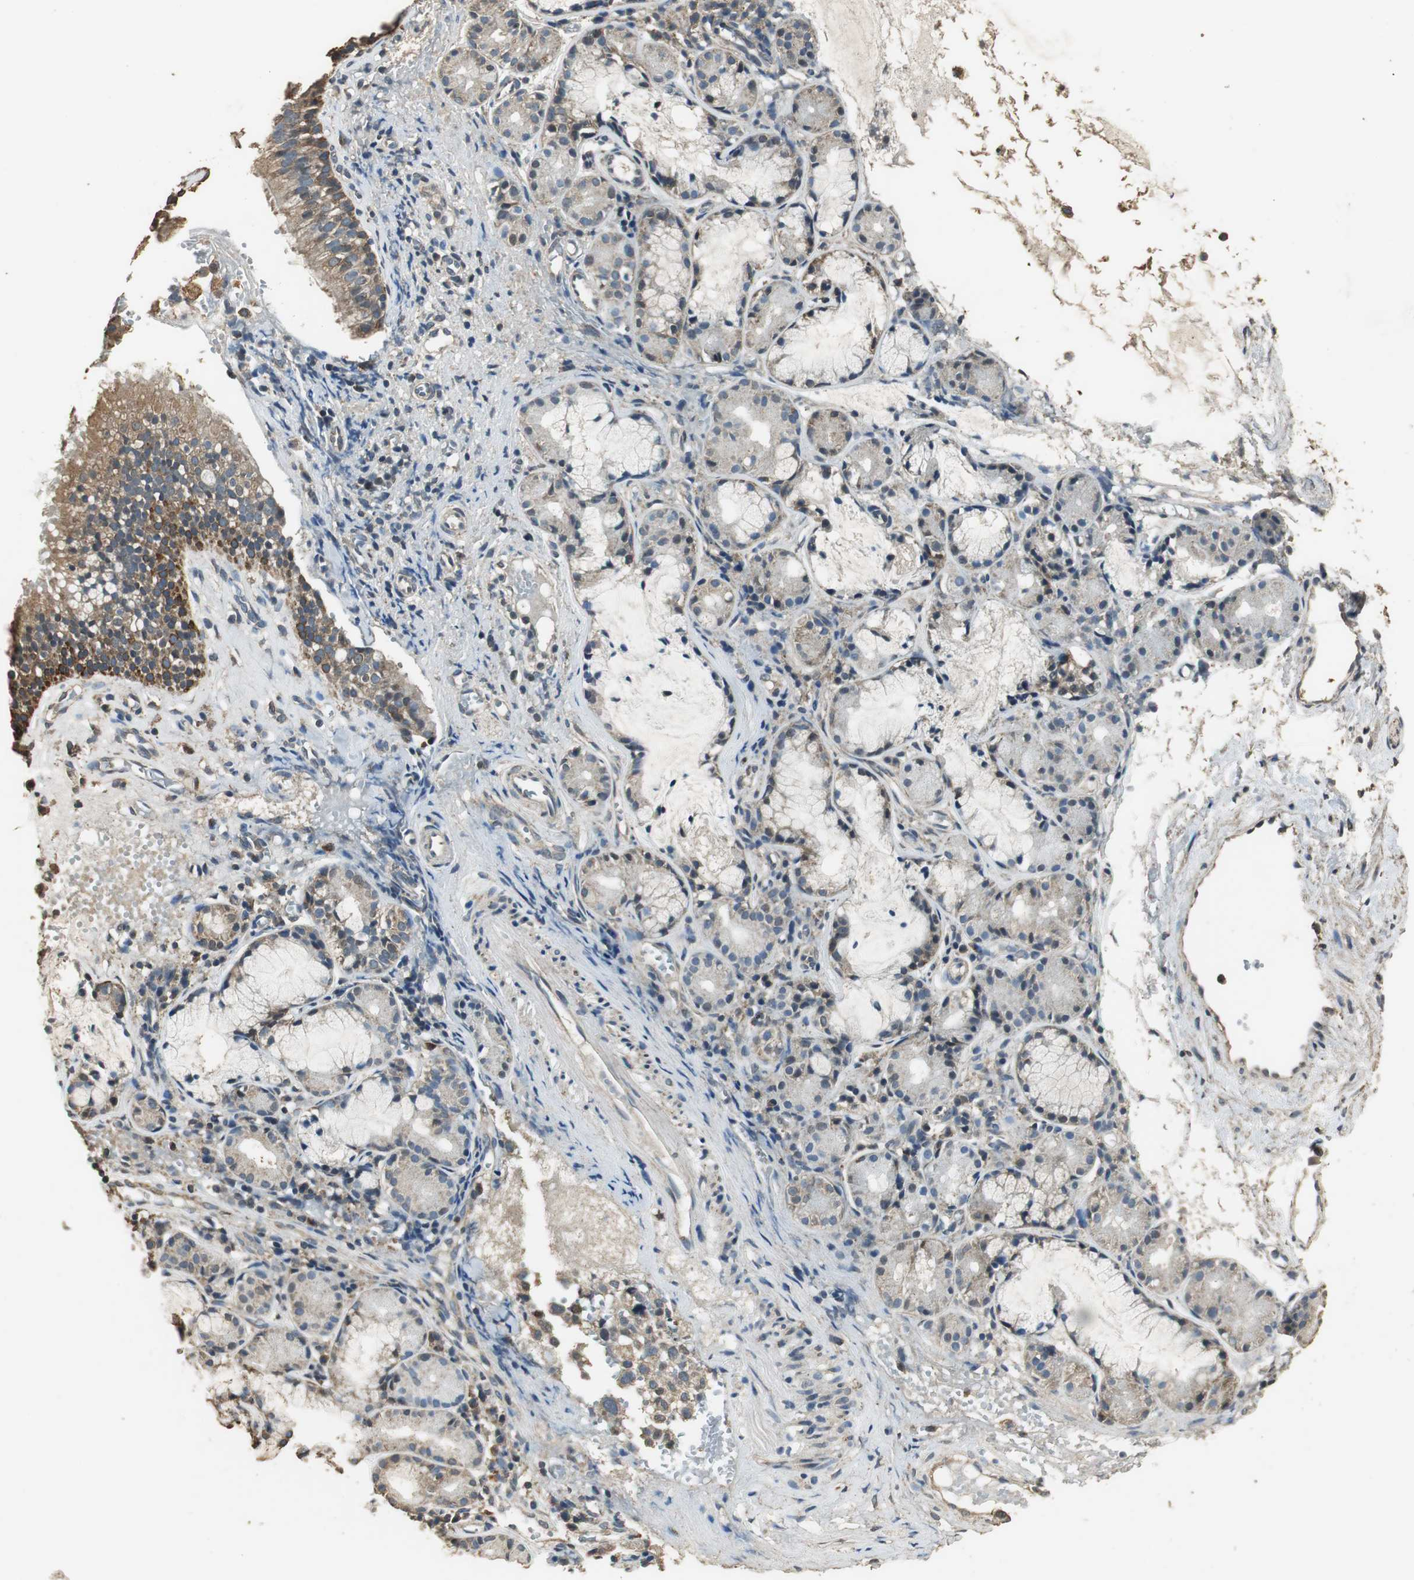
{"staining": {"intensity": "strong", "quantity": ">75%", "location": "cytoplasmic/membranous,nuclear"}, "tissue": "nasopharynx", "cell_type": "Respiratory epithelial cells", "image_type": "normal", "snomed": [{"axis": "morphology", "description": "Normal tissue, NOS"}, {"axis": "morphology", "description": "Inflammation, NOS"}, {"axis": "topography", "description": "Nasopharynx"}], "caption": "This image reveals immunohistochemistry staining of unremarkable nasopharynx, with high strong cytoplasmic/membranous,nuclear positivity in about >75% of respiratory epithelial cells.", "gene": "TMPRSS4", "patient": {"sex": "female", "age": 55}}